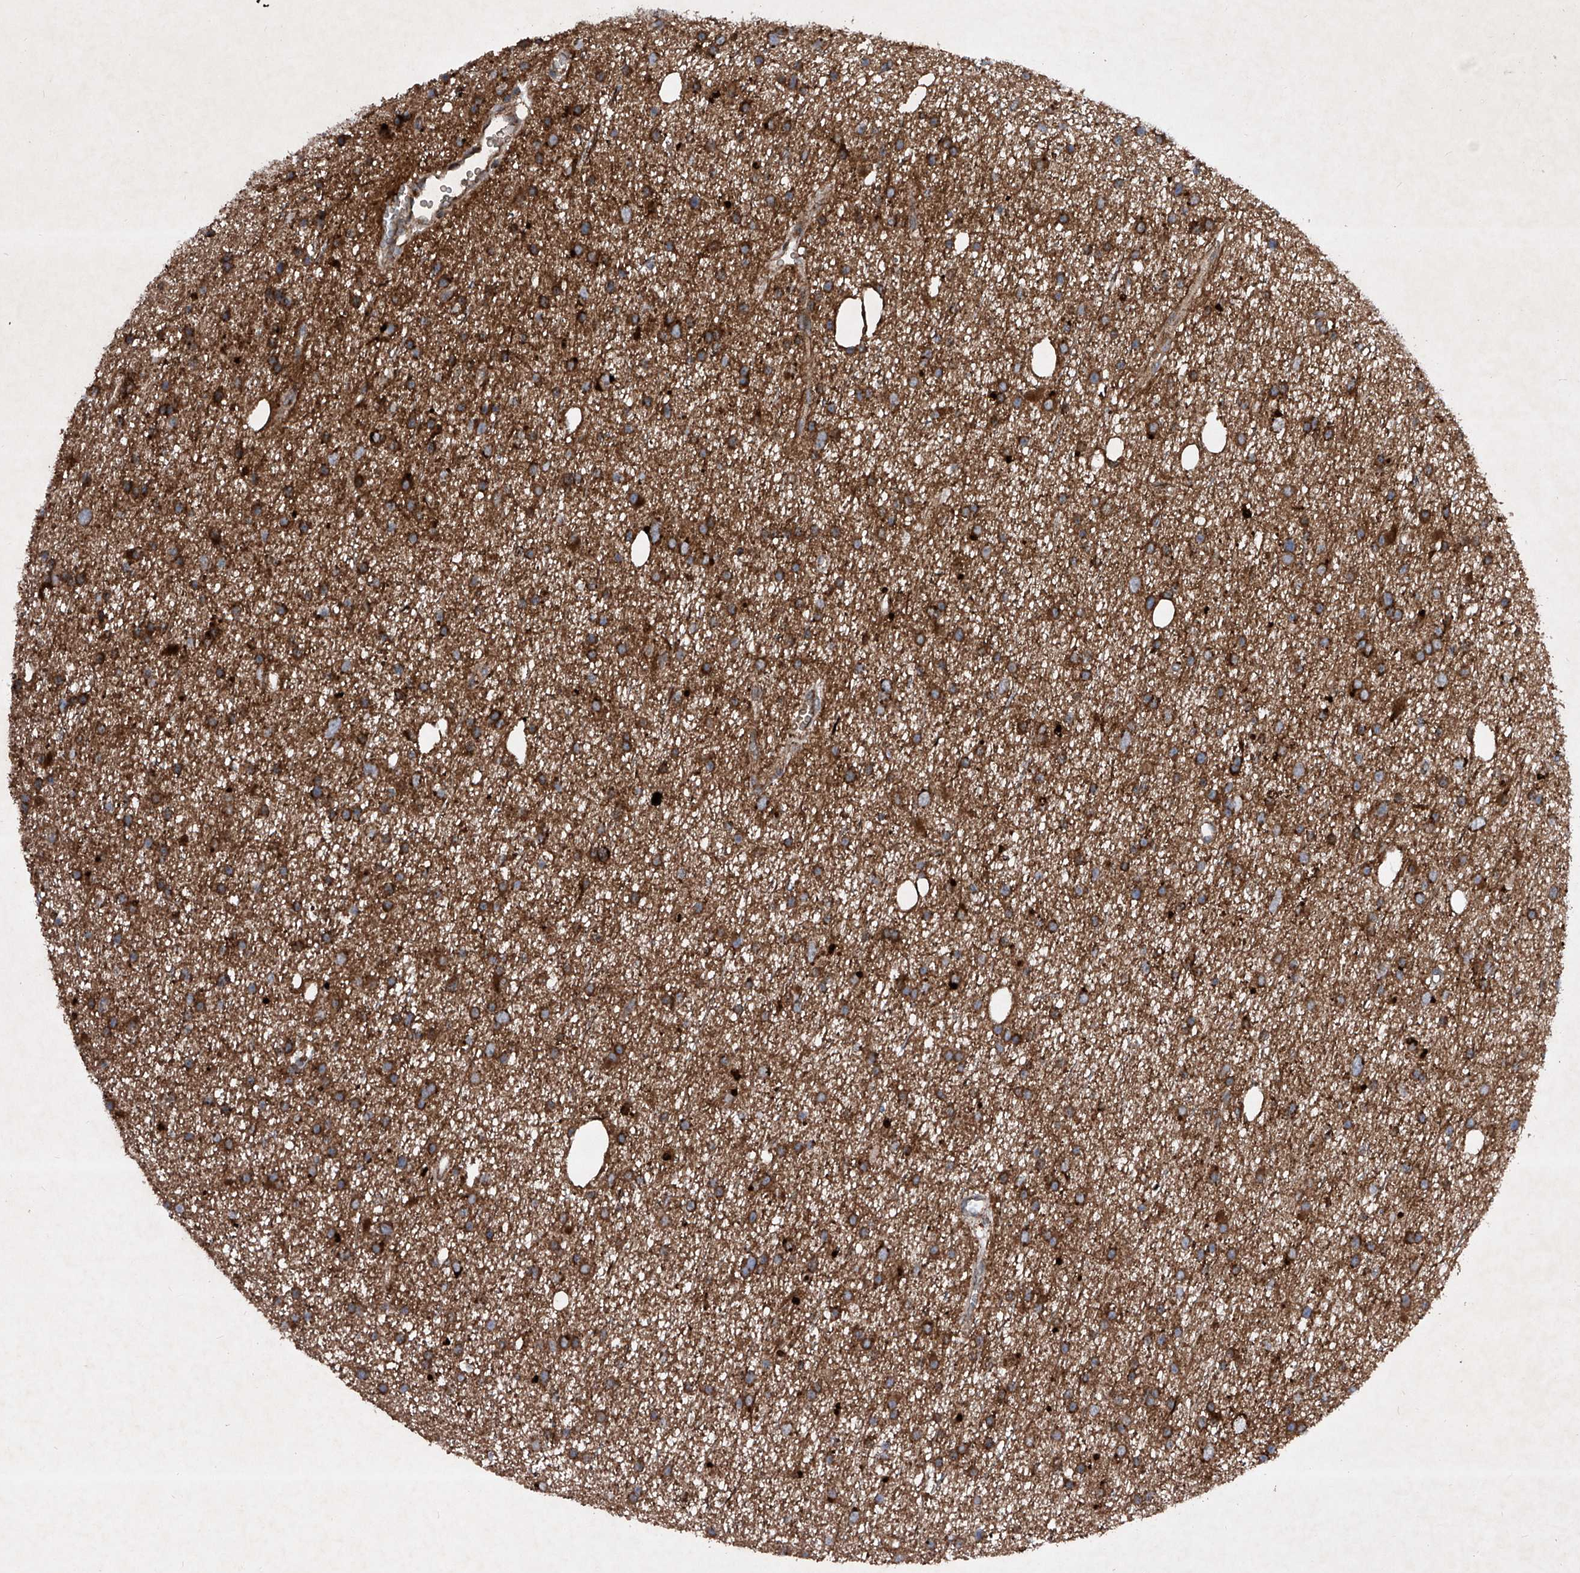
{"staining": {"intensity": "strong", "quantity": ">75%", "location": "cytoplasmic/membranous"}, "tissue": "glioma", "cell_type": "Tumor cells", "image_type": "cancer", "snomed": [{"axis": "morphology", "description": "Glioma, malignant, Low grade"}, {"axis": "topography", "description": "Cerebral cortex"}], "caption": "Protein positivity by IHC displays strong cytoplasmic/membranous staining in approximately >75% of tumor cells in malignant glioma (low-grade). (DAB (3,3'-diaminobenzidine) = brown stain, brightfield microscopy at high magnification).", "gene": "DAD1", "patient": {"sex": "female", "age": 39}}